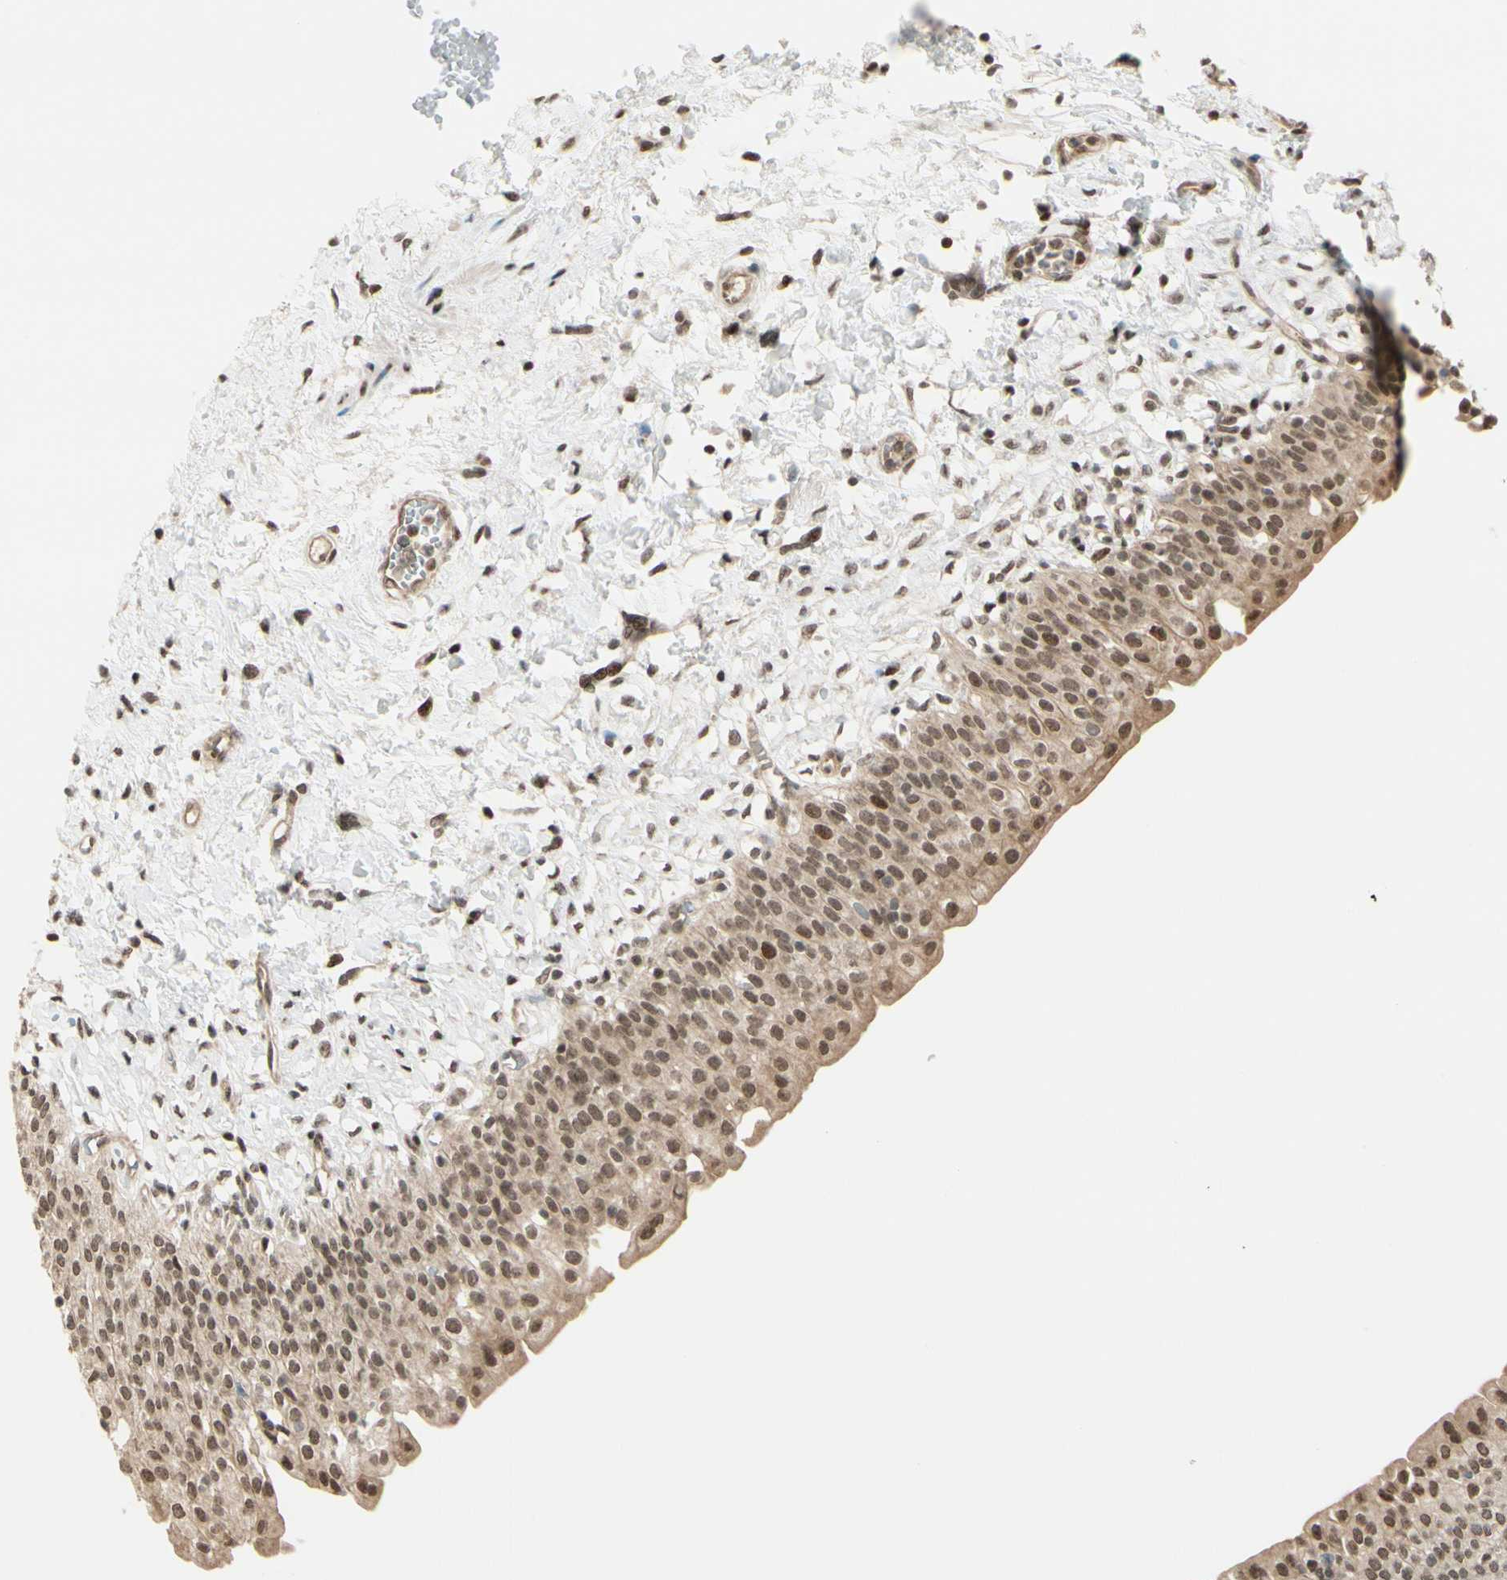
{"staining": {"intensity": "moderate", "quantity": ">75%", "location": "cytoplasmic/membranous,nuclear"}, "tissue": "urinary bladder", "cell_type": "Urothelial cells", "image_type": "normal", "snomed": [{"axis": "morphology", "description": "Normal tissue, NOS"}, {"axis": "topography", "description": "Urinary bladder"}], "caption": "Normal urinary bladder demonstrates moderate cytoplasmic/membranous,nuclear expression in approximately >75% of urothelial cells.", "gene": "SUFU", "patient": {"sex": "male", "age": 55}}